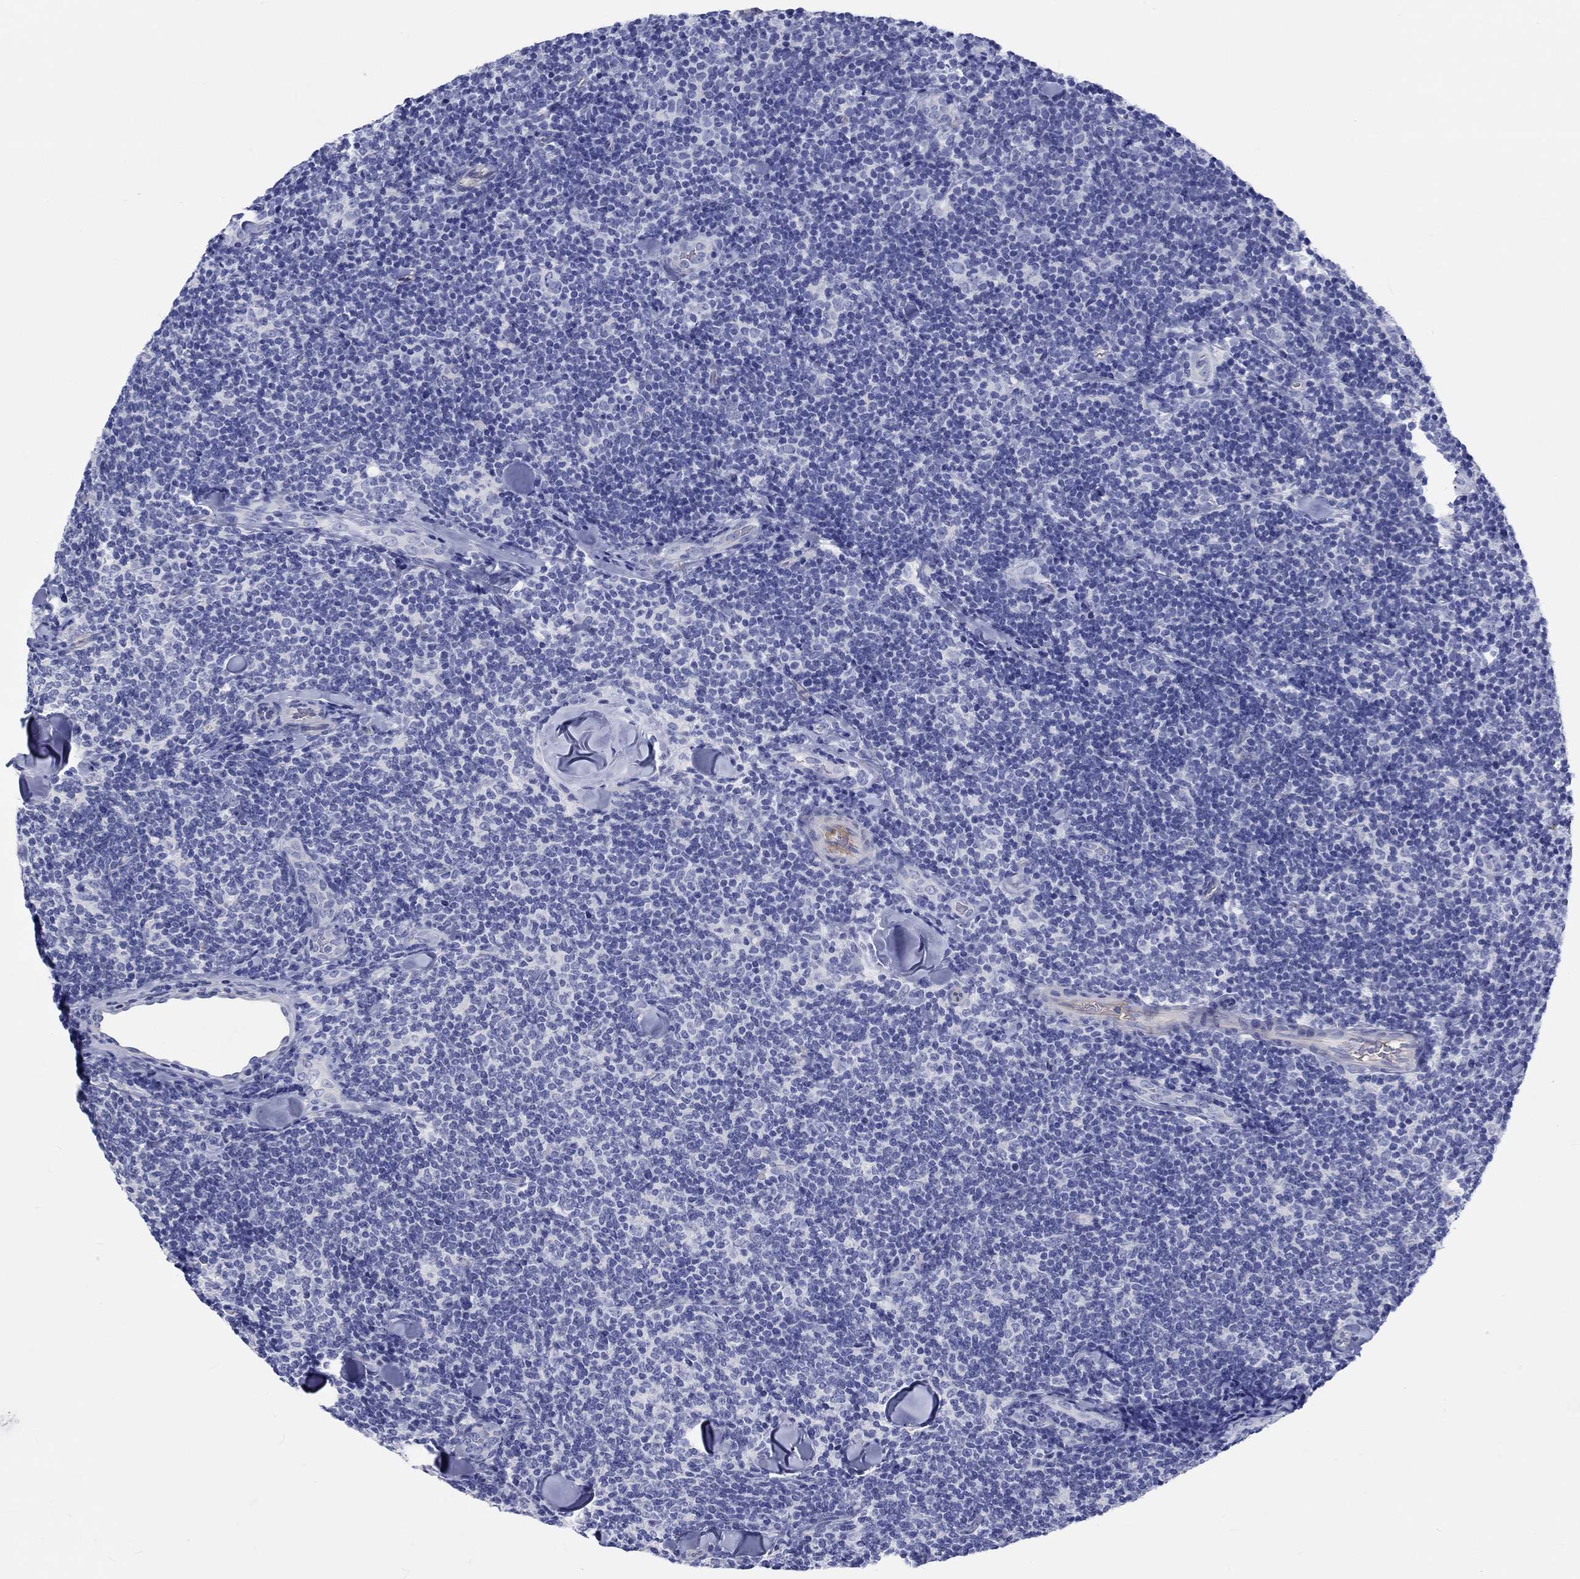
{"staining": {"intensity": "negative", "quantity": "none", "location": "none"}, "tissue": "lymphoma", "cell_type": "Tumor cells", "image_type": "cancer", "snomed": [{"axis": "morphology", "description": "Malignant lymphoma, non-Hodgkin's type, Low grade"}, {"axis": "topography", "description": "Lymph node"}], "caption": "DAB immunohistochemical staining of low-grade malignant lymphoma, non-Hodgkin's type exhibits no significant expression in tumor cells.", "gene": "CDY2B", "patient": {"sex": "female", "age": 56}}